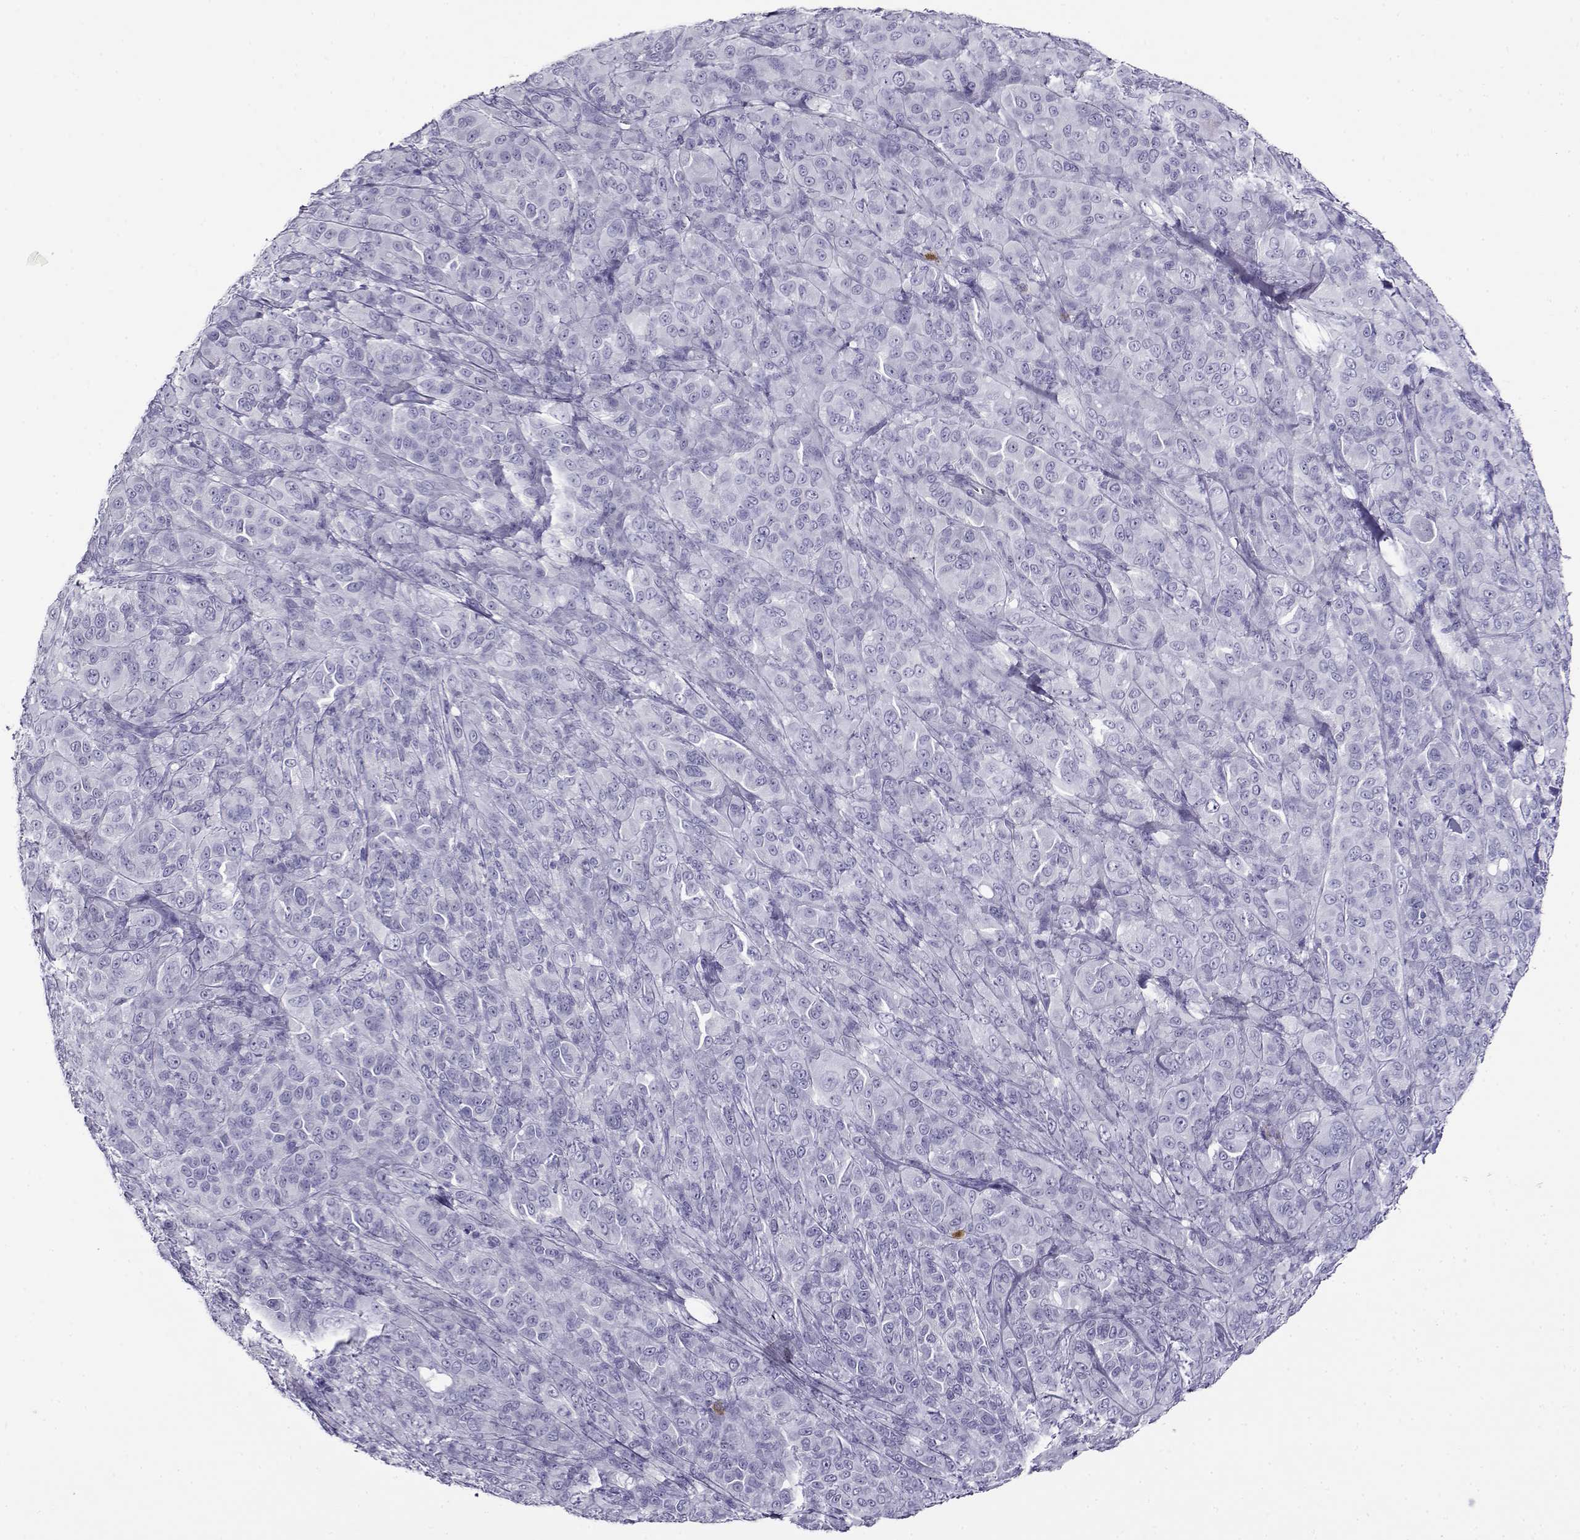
{"staining": {"intensity": "negative", "quantity": "none", "location": "none"}, "tissue": "melanoma", "cell_type": "Tumor cells", "image_type": "cancer", "snomed": [{"axis": "morphology", "description": "Malignant melanoma, NOS"}, {"axis": "topography", "description": "Skin"}], "caption": "An immunohistochemistry photomicrograph of melanoma is shown. There is no staining in tumor cells of melanoma.", "gene": "CABS1", "patient": {"sex": "female", "age": 87}}